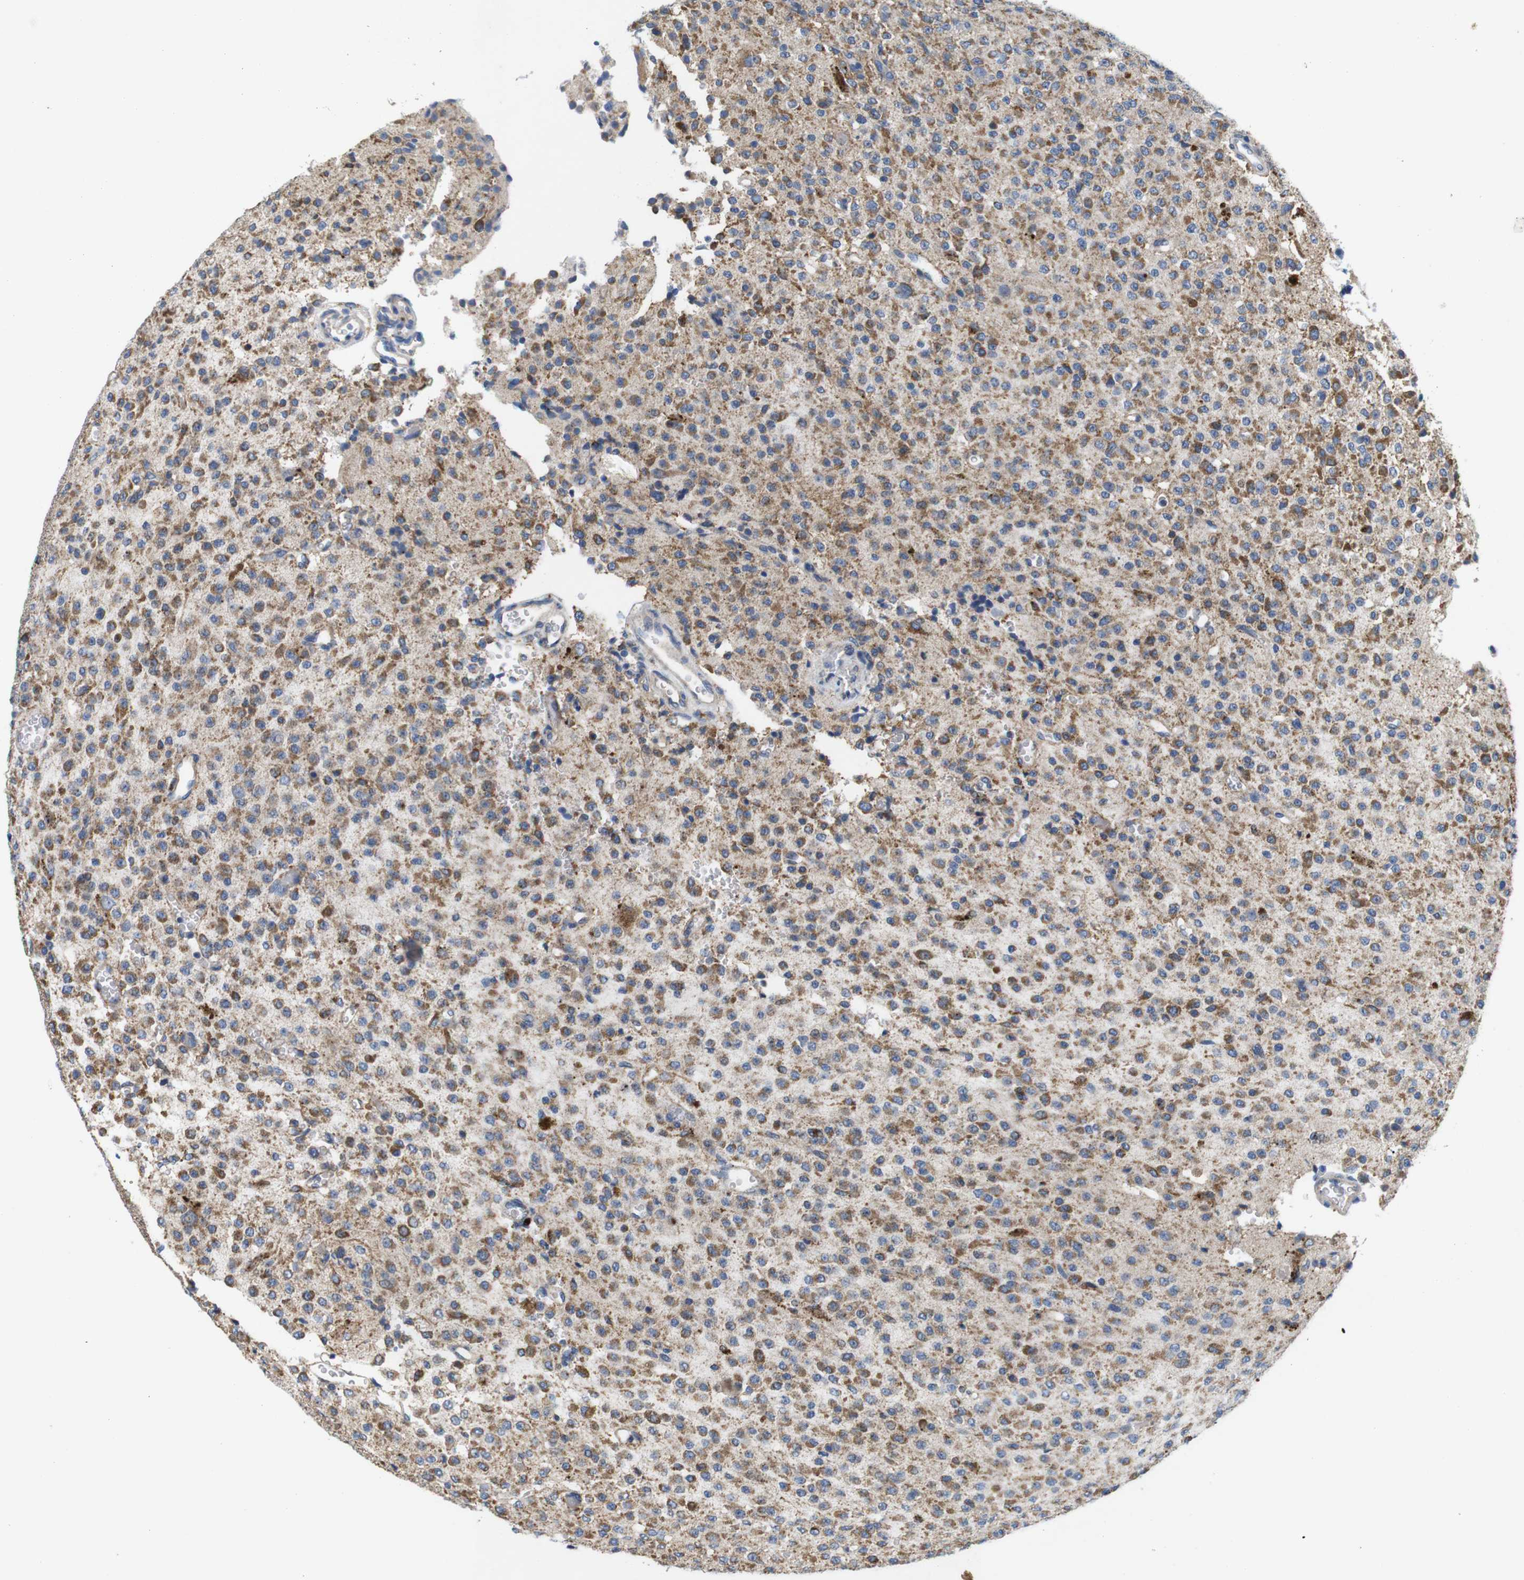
{"staining": {"intensity": "moderate", "quantity": ">75%", "location": "cytoplasmic/membranous"}, "tissue": "glioma", "cell_type": "Tumor cells", "image_type": "cancer", "snomed": [{"axis": "morphology", "description": "Glioma, malignant, Low grade"}, {"axis": "topography", "description": "Brain"}], "caption": "Tumor cells demonstrate moderate cytoplasmic/membranous positivity in about >75% of cells in malignant glioma (low-grade). (DAB = brown stain, brightfield microscopy at high magnification).", "gene": "F2RL1", "patient": {"sex": "male", "age": 38}}